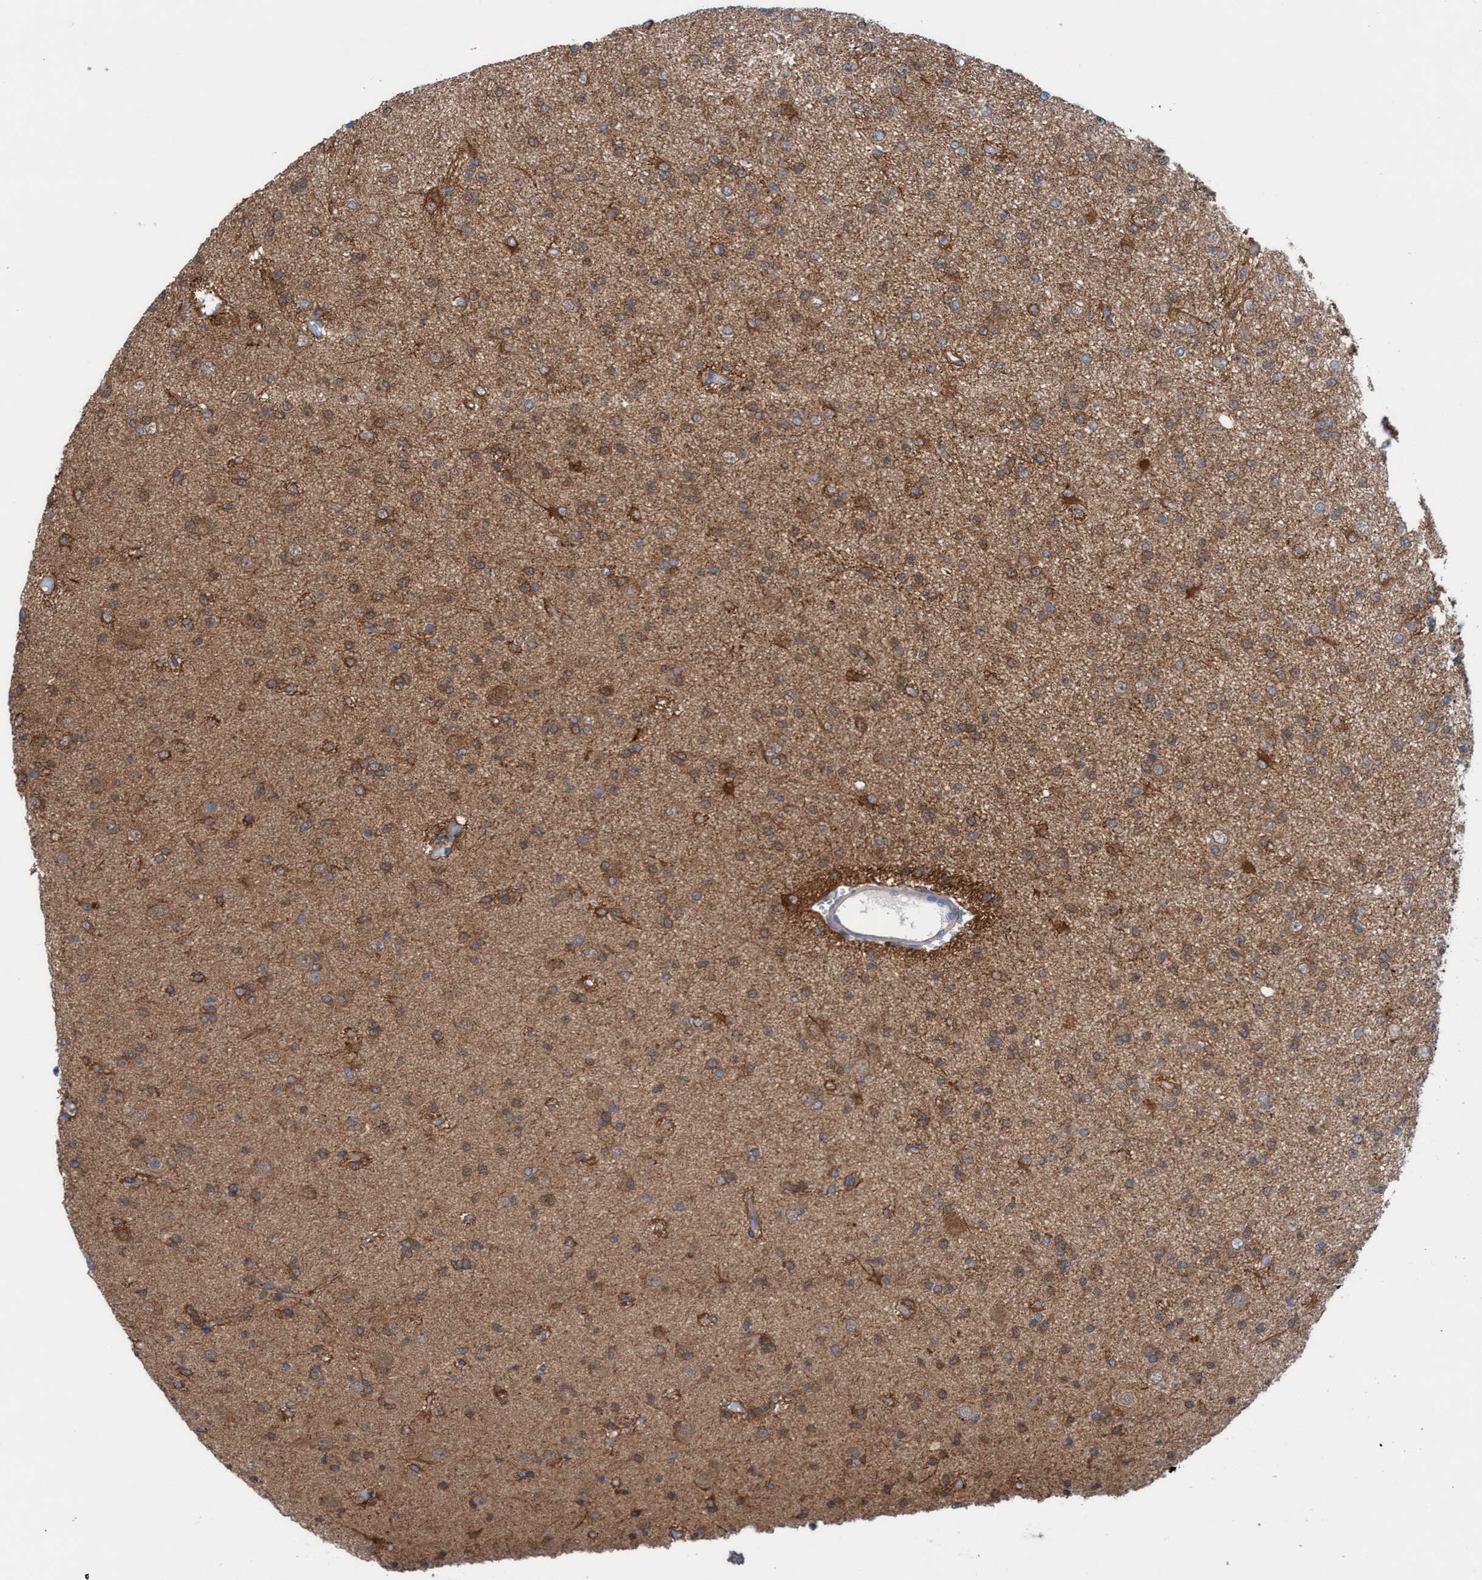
{"staining": {"intensity": "moderate", "quantity": "25%-75%", "location": "cytoplasmic/membranous"}, "tissue": "glioma", "cell_type": "Tumor cells", "image_type": "cancer", "snomed": [{"axis": "morphology", "description": "Glioma, malignant, Low grade"}, {"axis": "topography", "description": "Brain"}], "caption": "A high-resolution photomicrograph shows immunohistochemistry staining of glioma, which demonstrates moderate cytoplasmic/membranous positivity in approximately 25%-75% of tumor cells.", "gene": "KLHL25", "patient": {"sex": "female", "age": 22}}